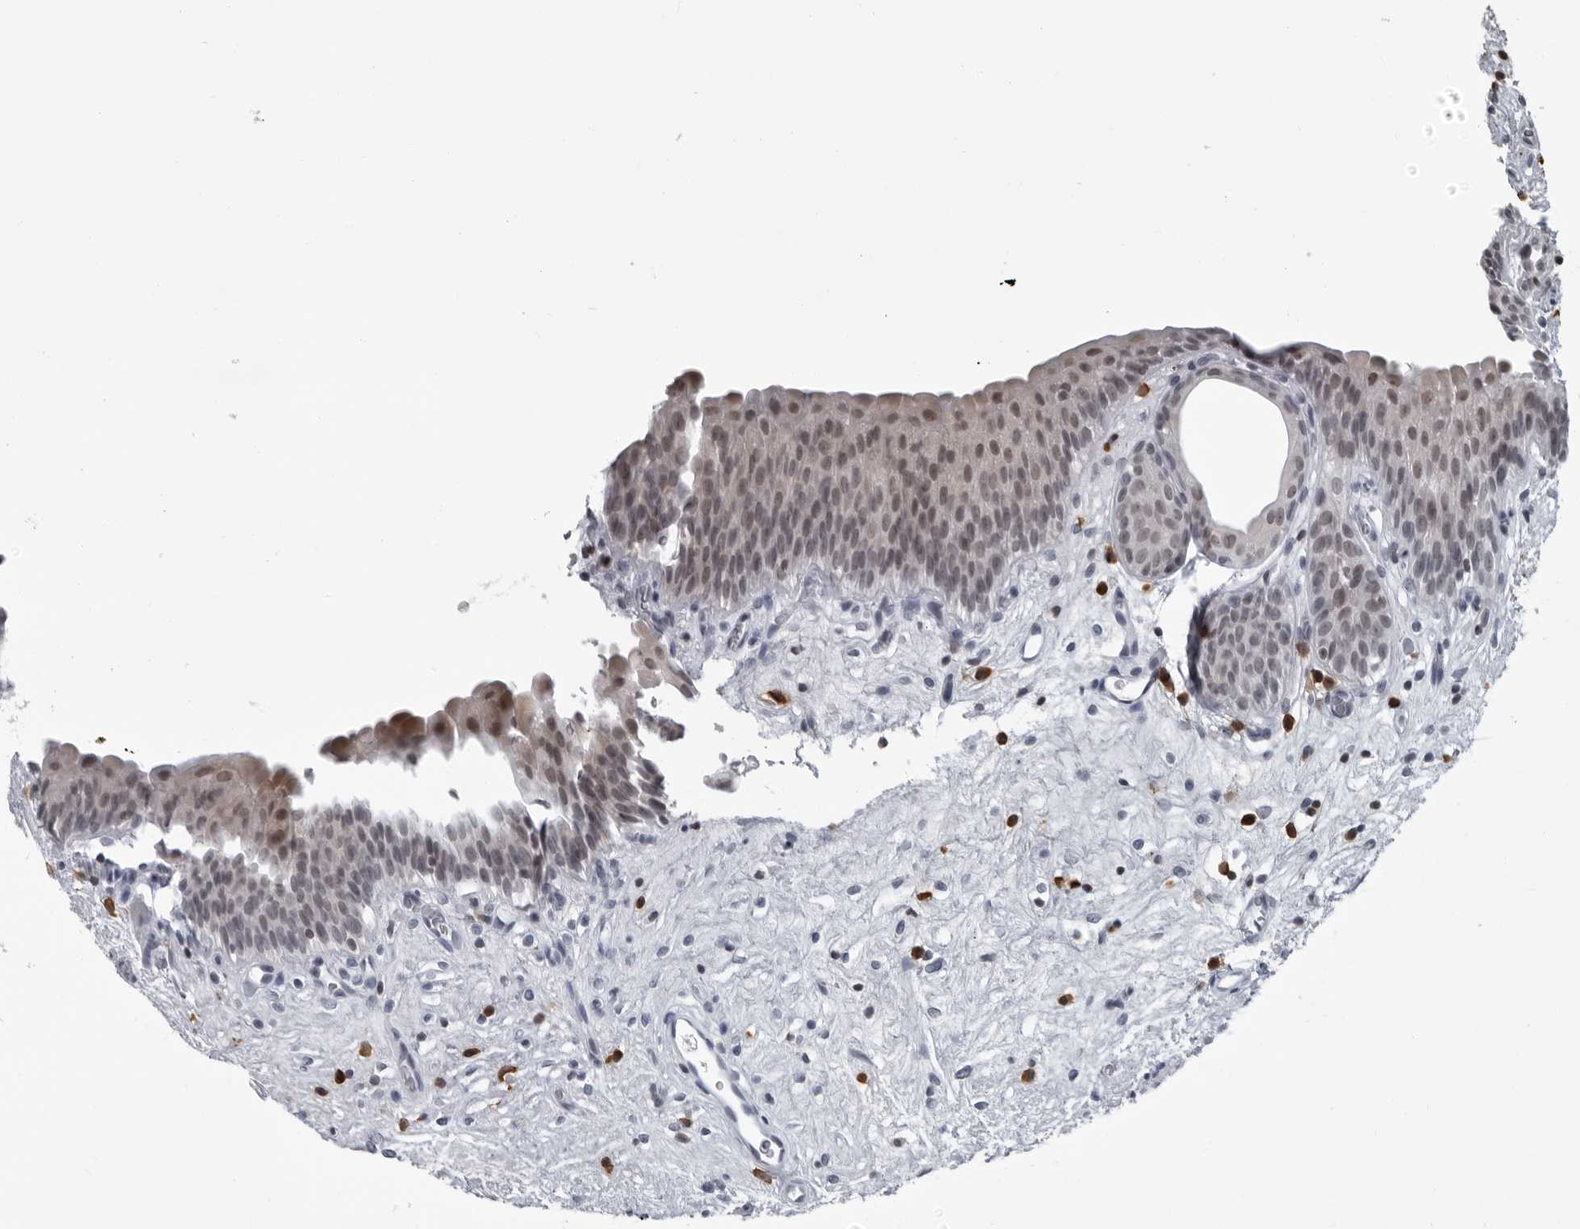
{"staining": {"intensity": "weak", "quantity": ">75%", "location": "nuclear"}, "tissue": "urinary bladder", "cell_type": "Urothelial cells", "image_type": "normal", "snomed": [{"axis": "morphology", "description": "Normal tissue, NOS"}, {"axis": "topography", "description": "Urinary bladder"}], "caption": "Immunohistochemical staining of unremarkable urinary bladder displays weak nuclear protein positivity in about >75% of urothelial cells.", "gene": "RTCA", "patient": {"sex": "male", "age": 83}}